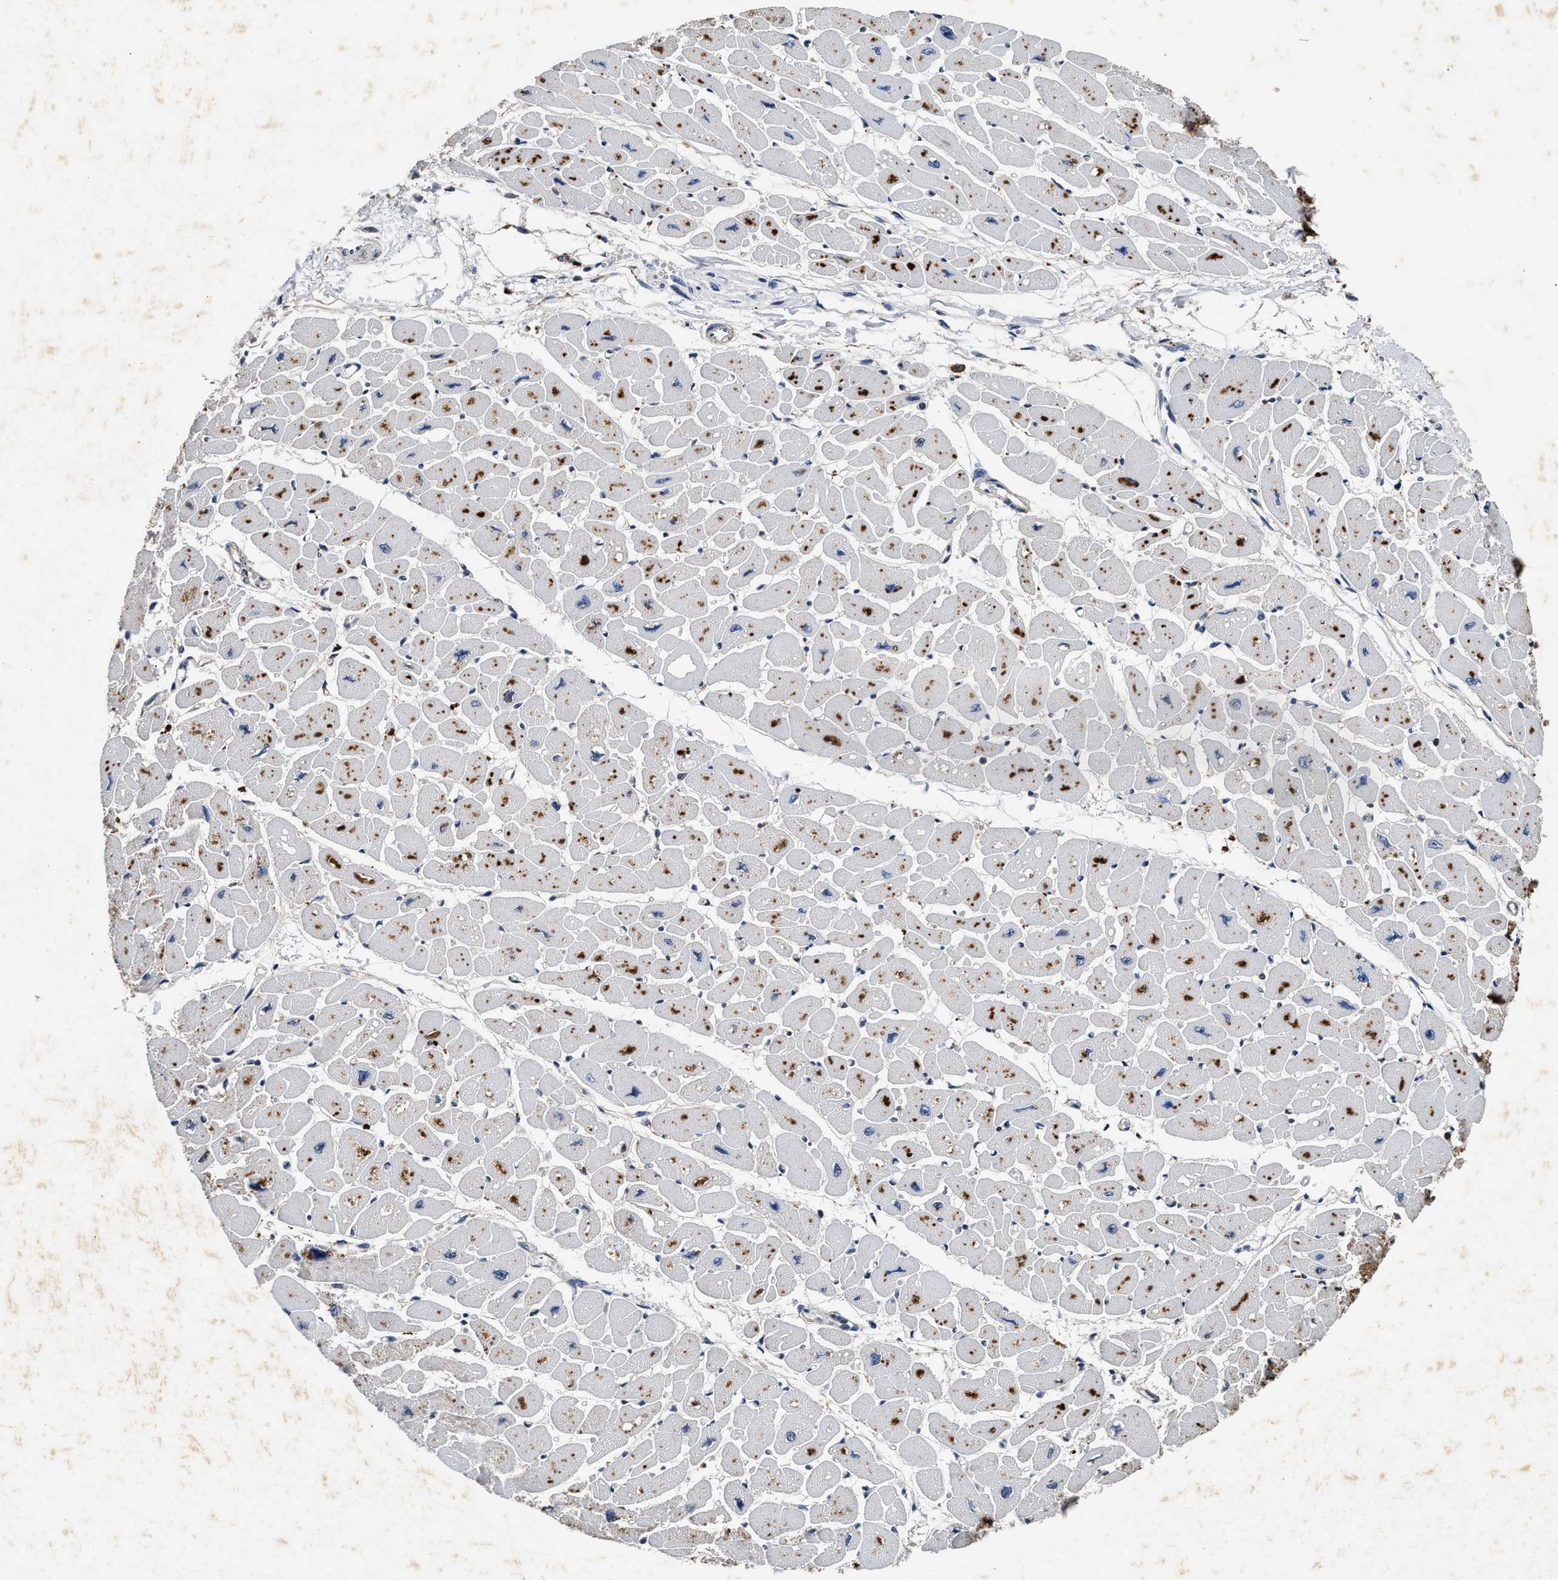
{"staining": {"intensity": "moderate", "quantity": "25%-75%", "location": "cytoplasmic/membranous"}, "tissue": "heart muscle", "cell_type": "Cardiomyocytes", "image_type": "normal", "snomed": [{"axis": "morphology", "description": "Normal tissue, NOS"}, {"axis": "topography", "description": "Heart"}], "caption": "A micrograph of human heart muscle stained for a protein demonstrates moderate cytoplasmic/membranous brown staining in cardiomyocytes. The staining was performed using DAB, with brown indicating positive protein expression. Nuclei are stained blue with hematoxylin.", "gene": "ACOX1", "patient": {"sex": "female", "age": 54}}